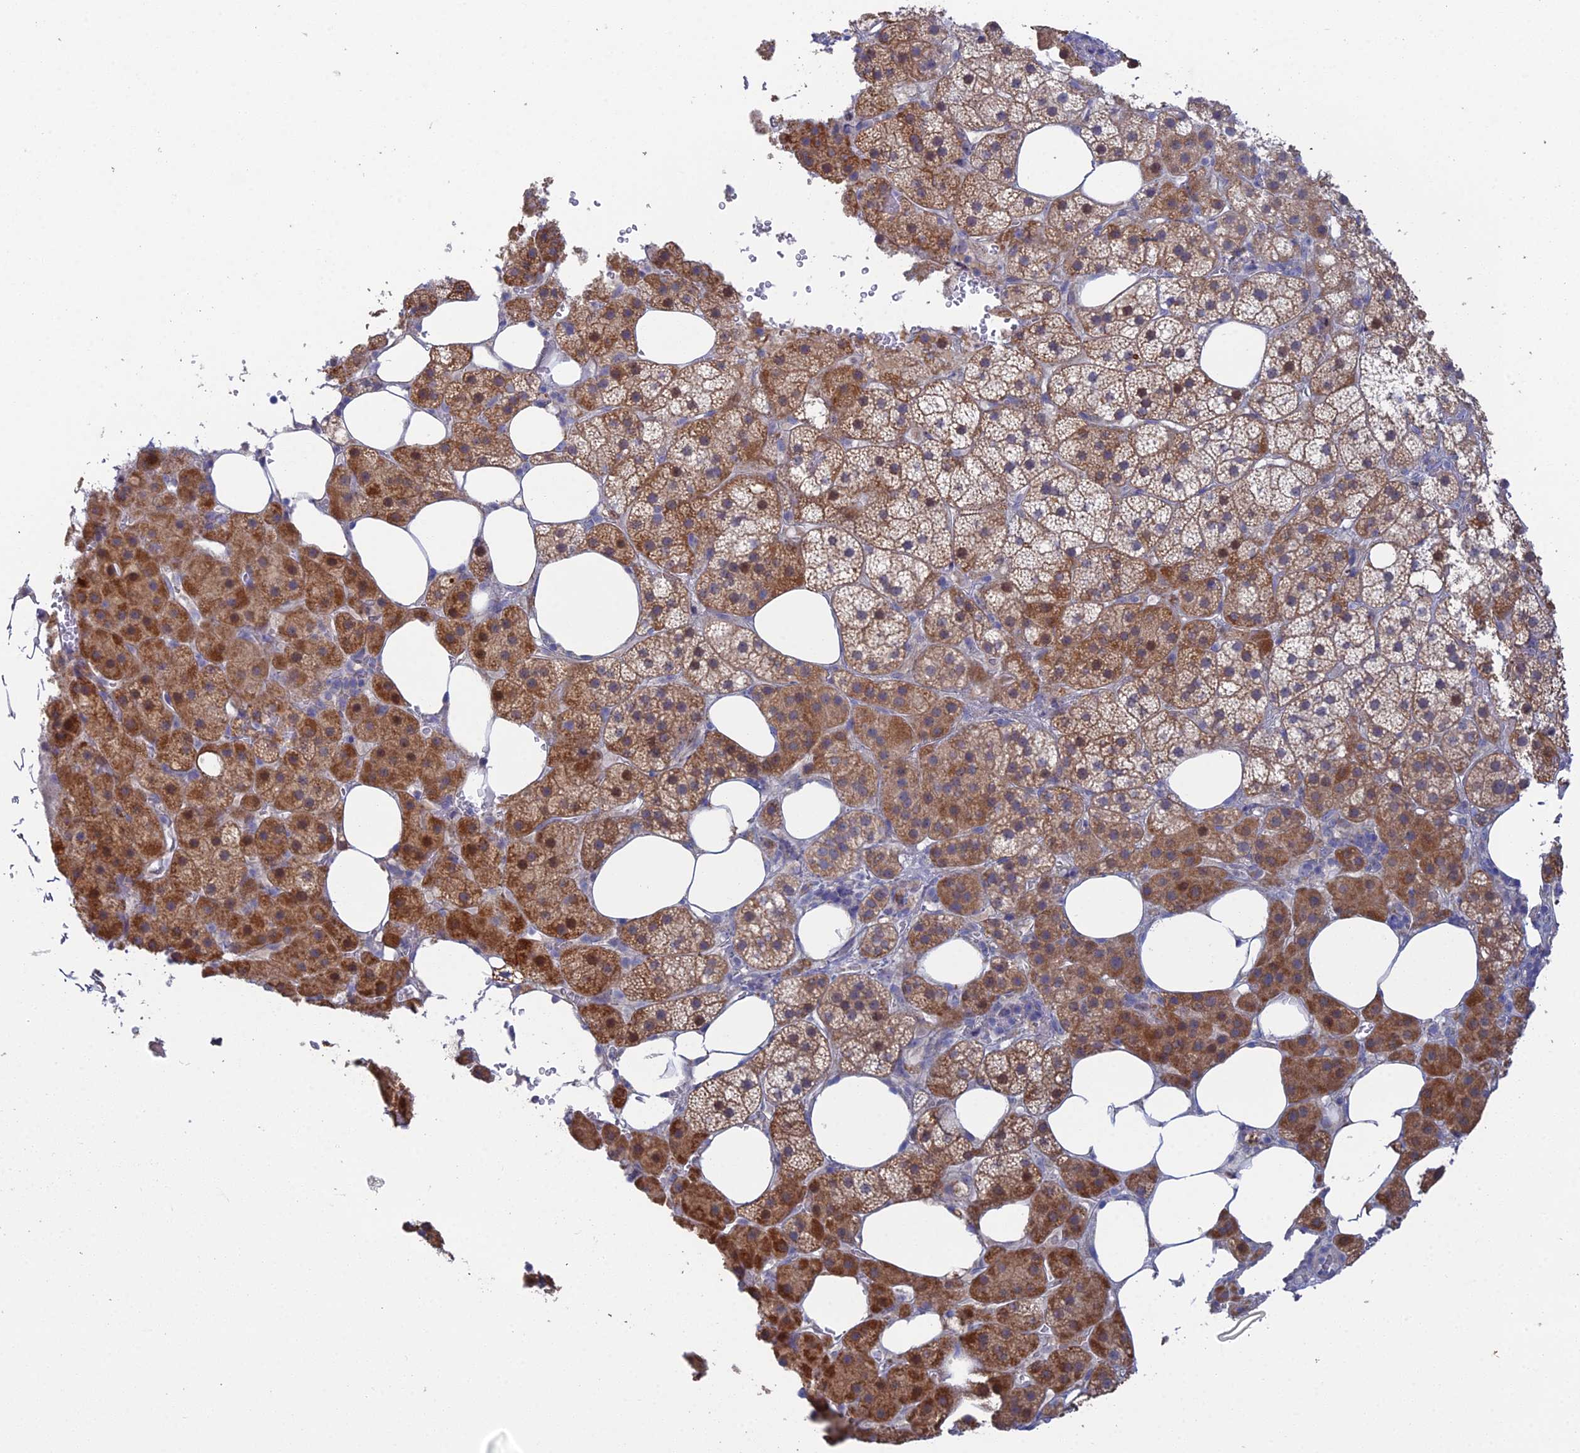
{"staining": {"intensity": "strong", "quantity": ">75%", "location": "cytoplasmic/membranous"}, "tissue": "adrenal gland", "cell_type": "Glandular cells", "image_type": "normal", "snomed": [{"axis": "morphology", "description": "Normal tissue, NOS"}, {"axis": "topography", "description": "Adrenal gland"}], "caption": "Normal adrenal gland was stained to show a protein in brown. There is high levels of strong cytoplasmic/membranous positivity in about >75% of glandular cells. Nuclei are stained in blue.", "gene": "ARL16", "patient": {"sex": "female", "age": 59}}